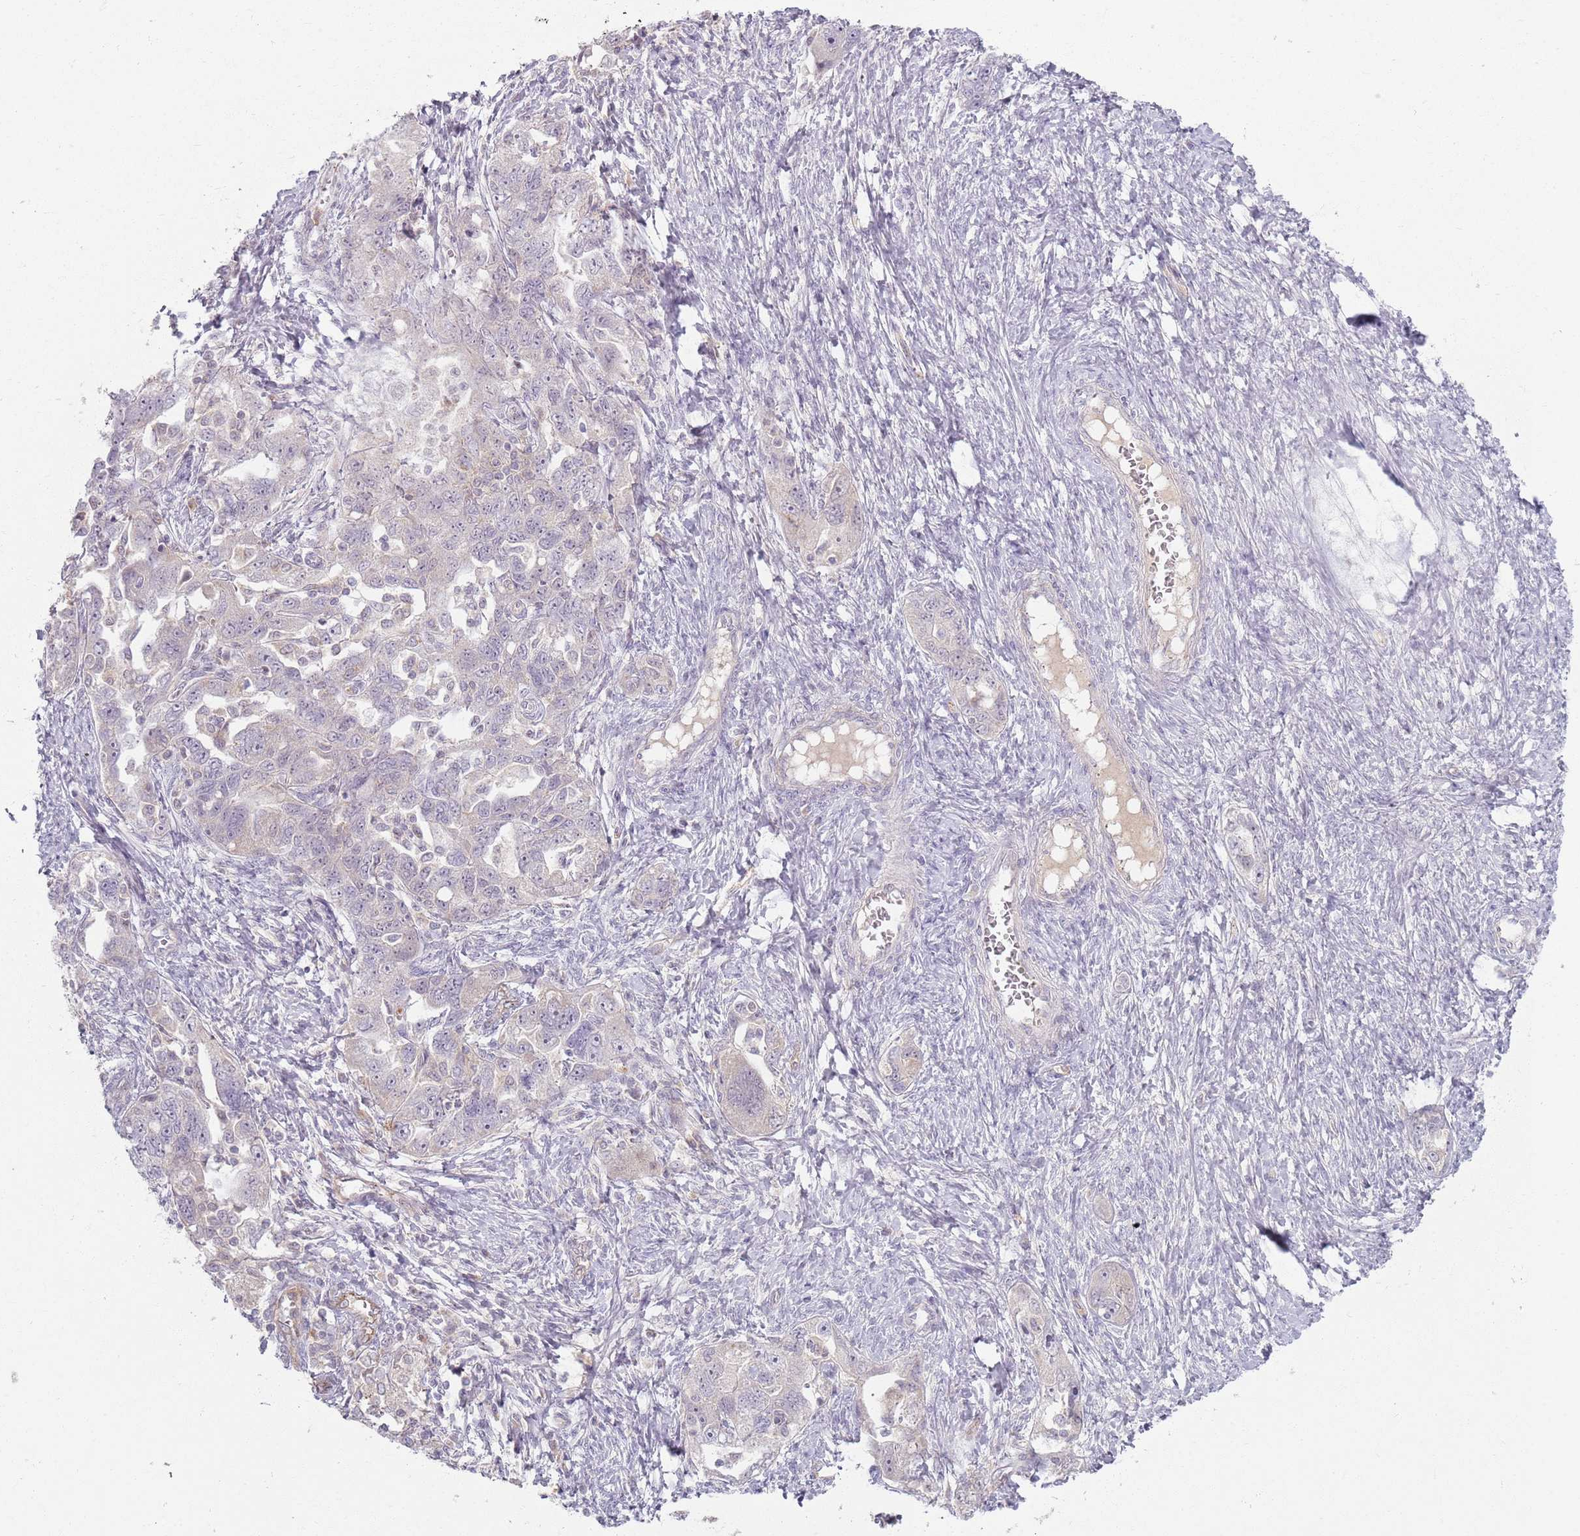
{"staining": {"intensity": "negative", "quantity": "none", "location": "none"}, "tissue": "ovarian cancer", "cell_type": "Tumor cells", "image_type": "cancer", "snomed": [{"axis": "morphology", "description": "Carcinoma, NOS"}, {"axis": "morphology", "description": "Cystadenocarcinoma, serous, NOS"}, {"axis": "topography", "description": "Ovary"}], "caption": "Tumor cells are negative for protein expression in human carcinoma (ovarian).", "gene": "ZDHHC2", "patient": {"sex": "female", "age": 69}}